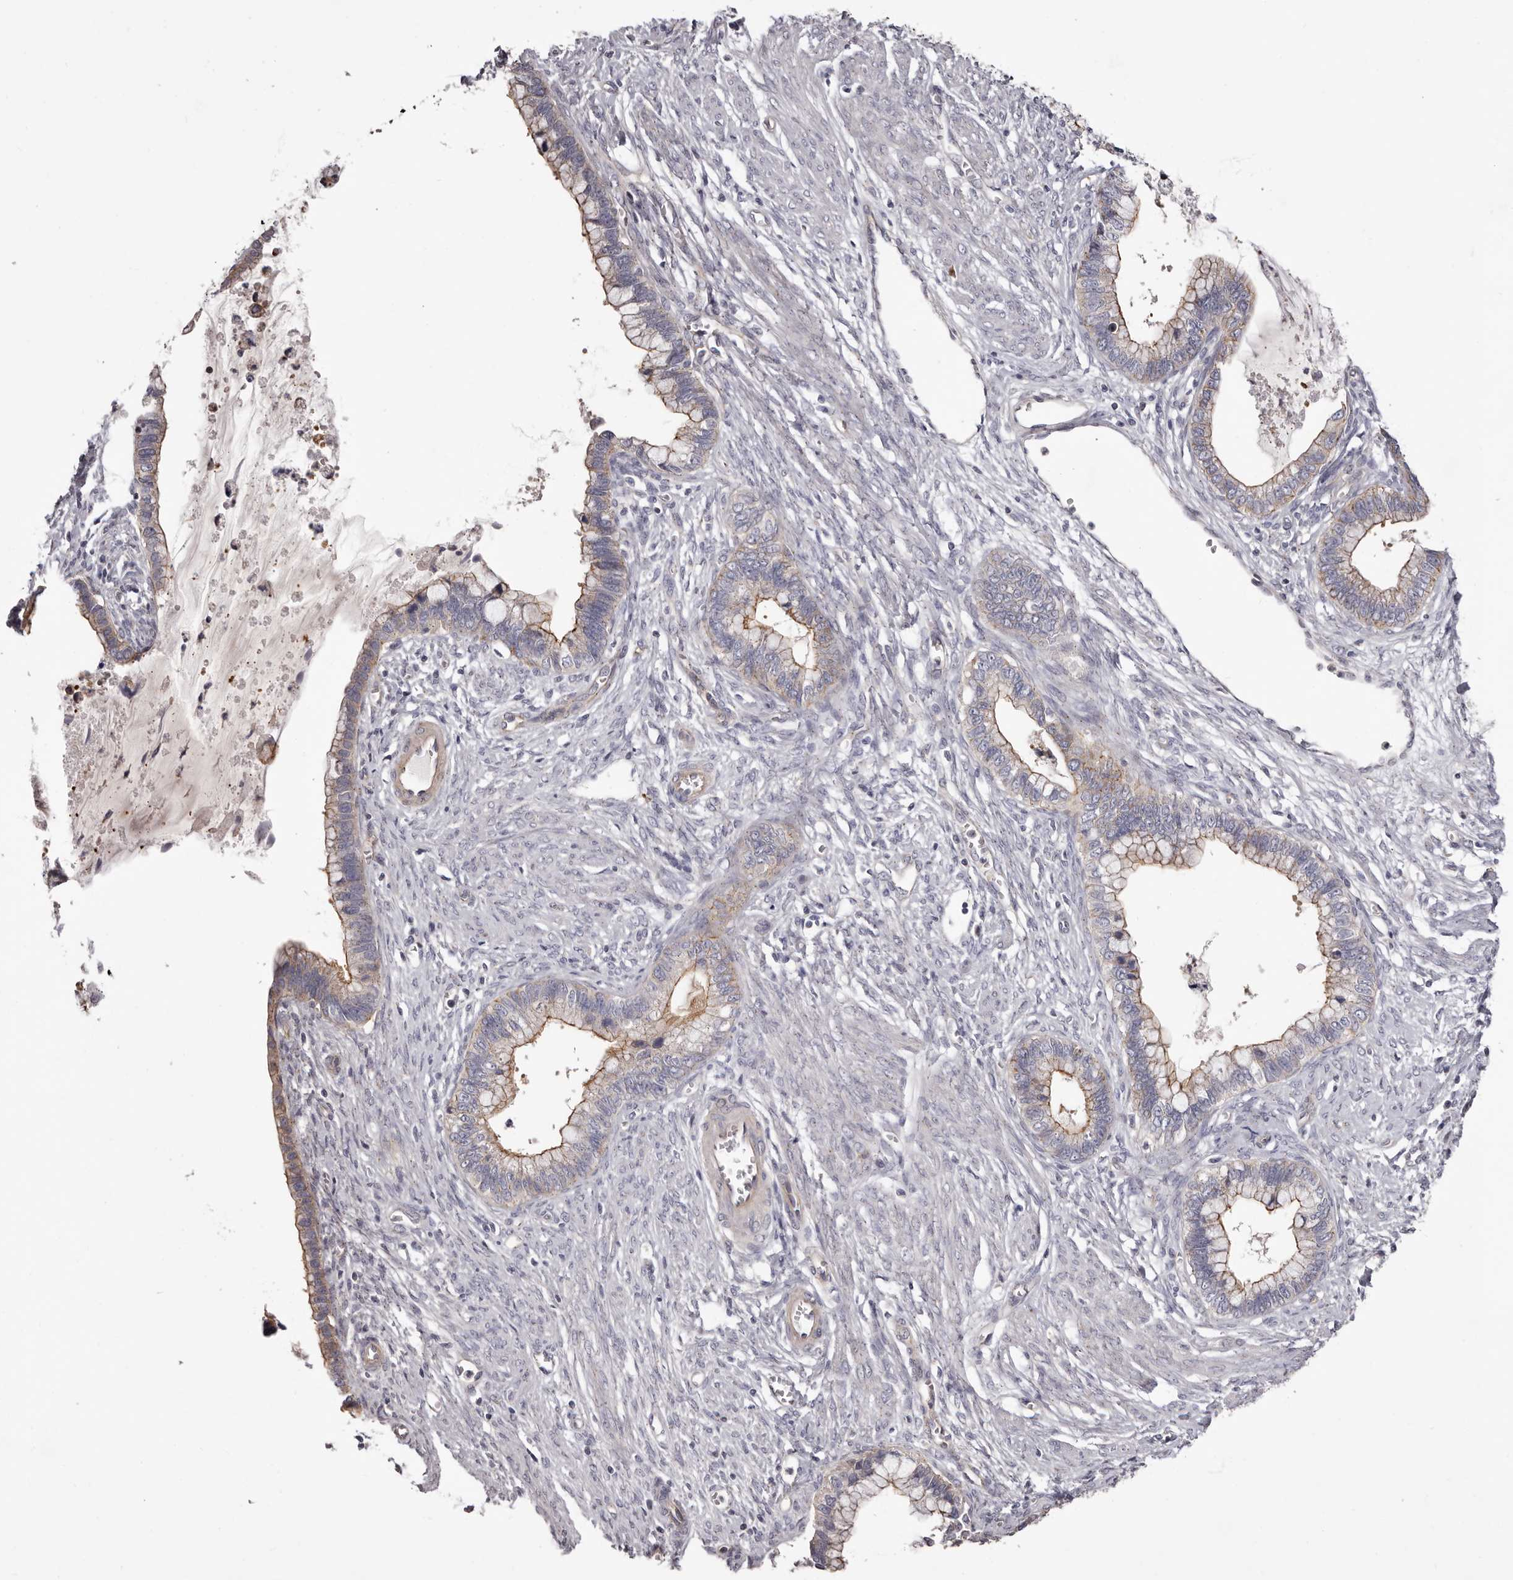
{"staining": {"intensity": "moderate", "quantity": "25%-75%", "location": "cytoplasmic/membranous"}, "tissue": "cervical cancer", "cell_type": "Tumor cells", "image_type": "cancer", "snomed": [{"axis": "morphology", "description": "Adenocarcinoma, NOS"}, {"axis": "topography", "description": "Cervix"}], "caption": "Human cervical cancer (adenocarcinoma) stained with a protein marker reveals moderate staining in tumor cells.", "gene": "PEG10", "patient": {"sex": "female", "age": 44}}